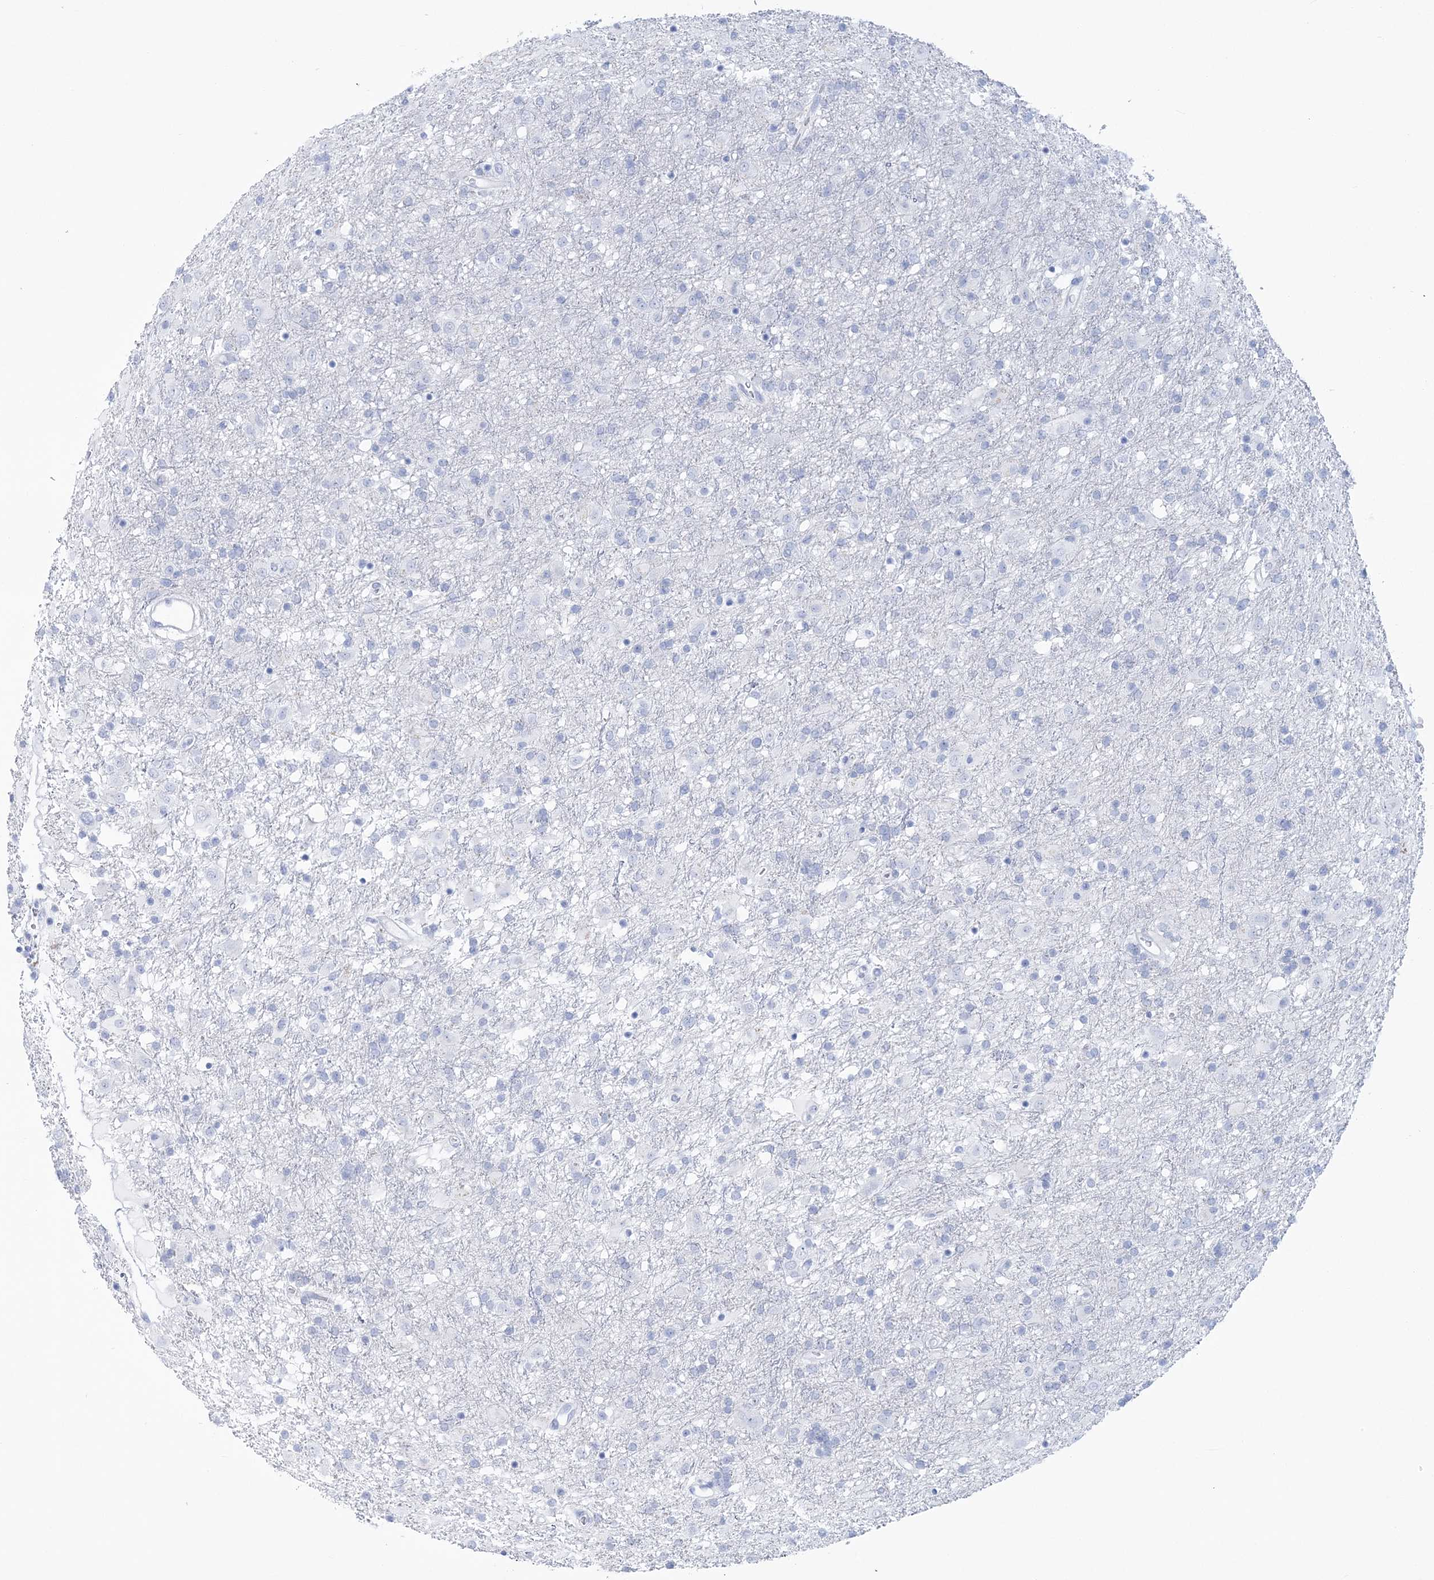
{"staining": {"intensity": "negative", "quantity": "none", "location": "none"}, "tissue": "glioma", "cell_type": "Tumor cells", "image_type": "cancer", "snomed": [{"axis": "morphology", "description": "Glioma, malignant, Low grade"}, {"axis": "topography", "description": "Brain"}], "caption": "Glioma was stained to show a protein in brown. There is no significant expression in tumor cells.", "gene": "RBP2", "patient": {"sex": "male", "age": 65}}